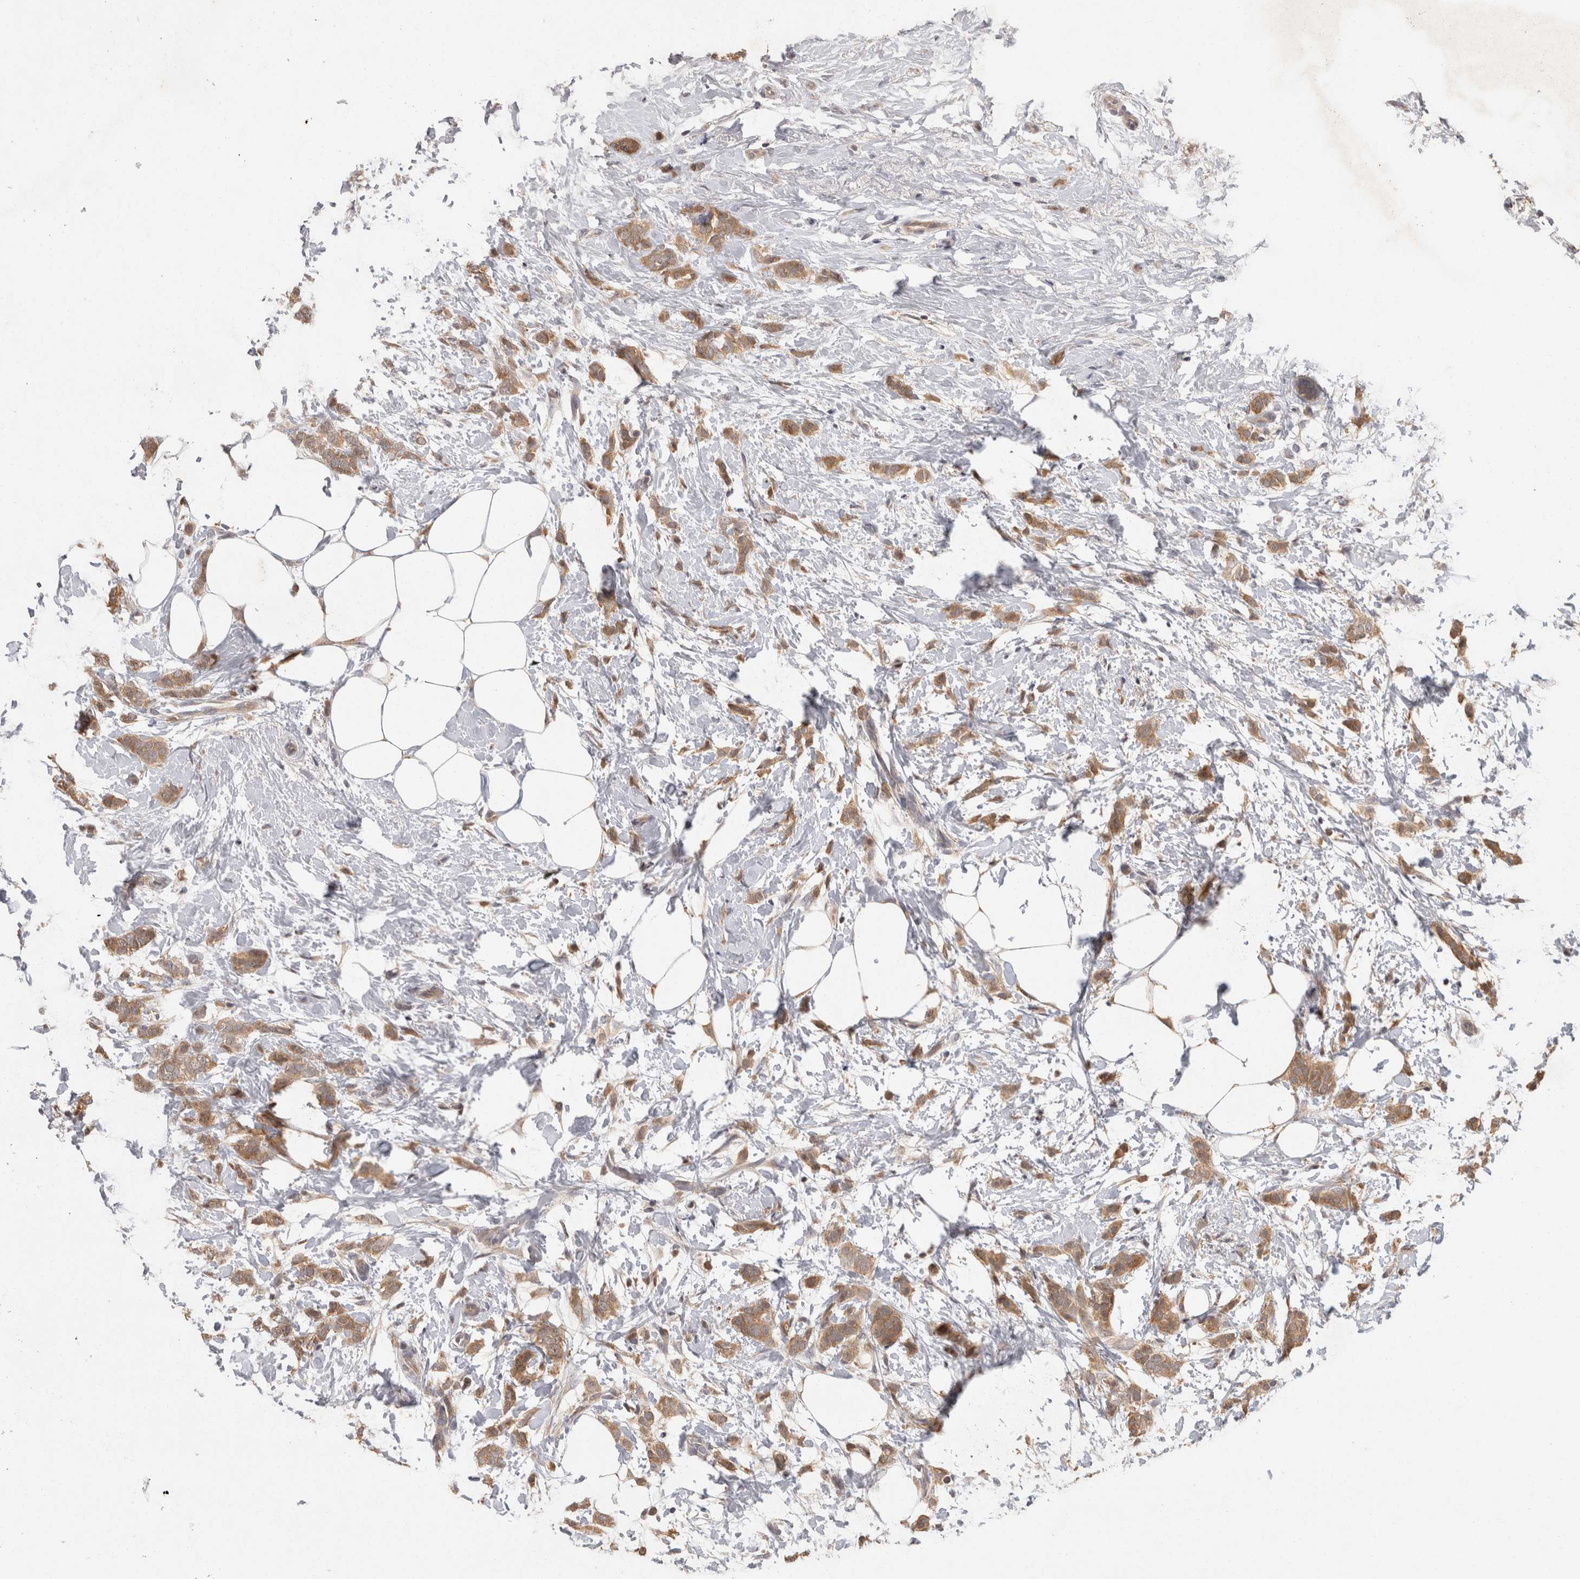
{"staining": {"intensity": "moderate", "quantity": ">75%", "location": "cytoplasmic/membranous"}, "tissue": "breast cancer", "cell_type": "Tumor cells", "image_type": "cancer", "snomed": [{"axis": "morphology", "description": "Lobular carcinoma, in situ"}, {"axis": "morphology", "description": "Lobular carcinoma"}, {"axis": "topography", "description": "Breast"}], "caption": "About >75% of tumor cells in breast cancer demonstrate moderate cytoplasmic/membranous protein positivity as visualized by brown immunohistochemical staining.", "gene": "ACAT2", "patient": {"sex": "female", "age": 41}}